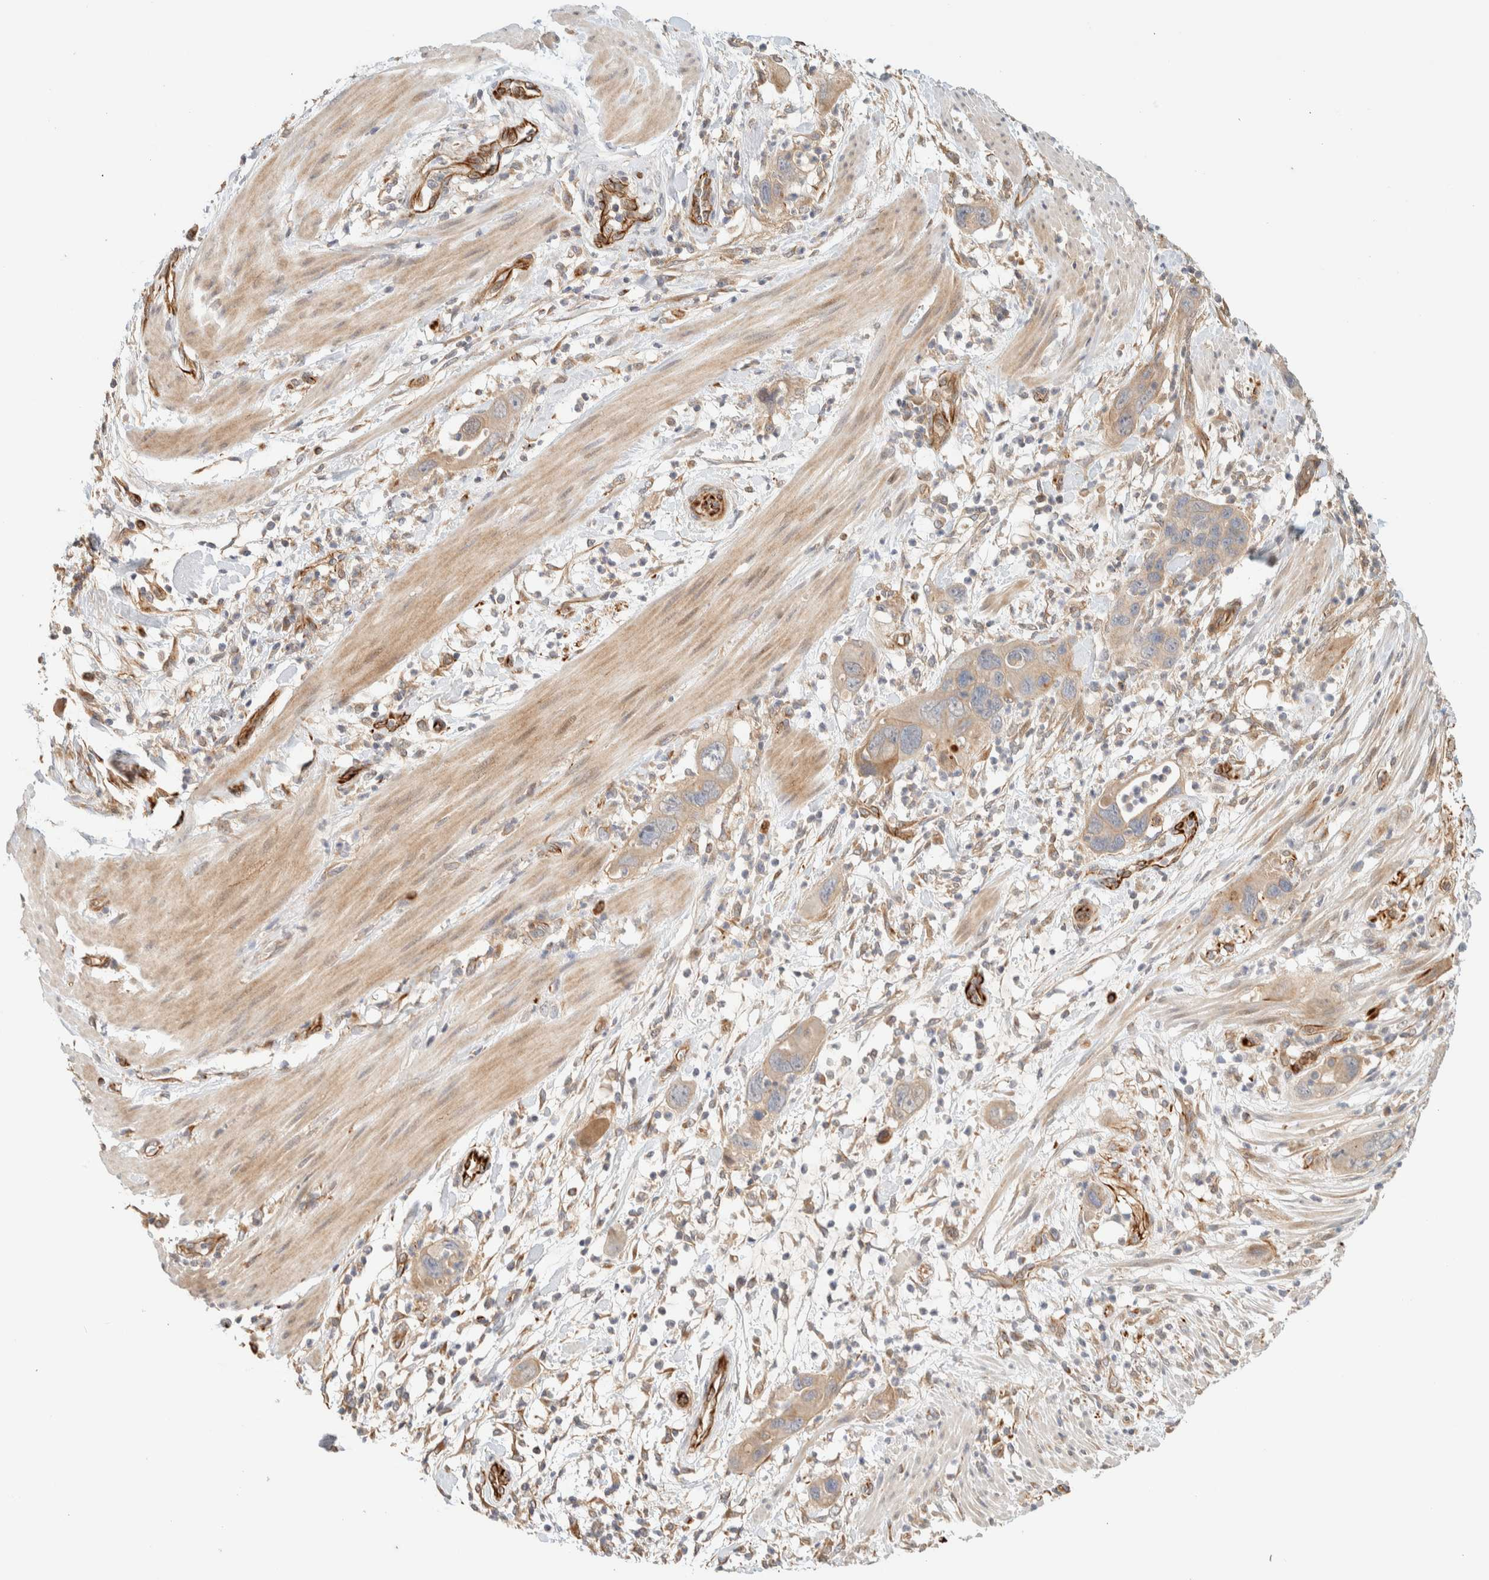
{"staining": {"intensity": "weak", "quantity": ">75%", "location": "cytoplasmic/membranous"}, "tissue": "pancreatic cancer", "cell_type": "Tumor cells", "image_type": "cancer", "snomed": [{"axis": "morphology", "description": "Adenocarcinoma, NOS"}, {"axis": "topography", "description": "Pancreas"}], "caption": "Adenocarcinoma (pancreatic) was stained to show a protein in brown. There is low levels of weak cytoplasmic/membranous staining in approximately >75% of tumor cells.", "gene": "FAT1", "patient": {"sex": "female", "age": 71}}